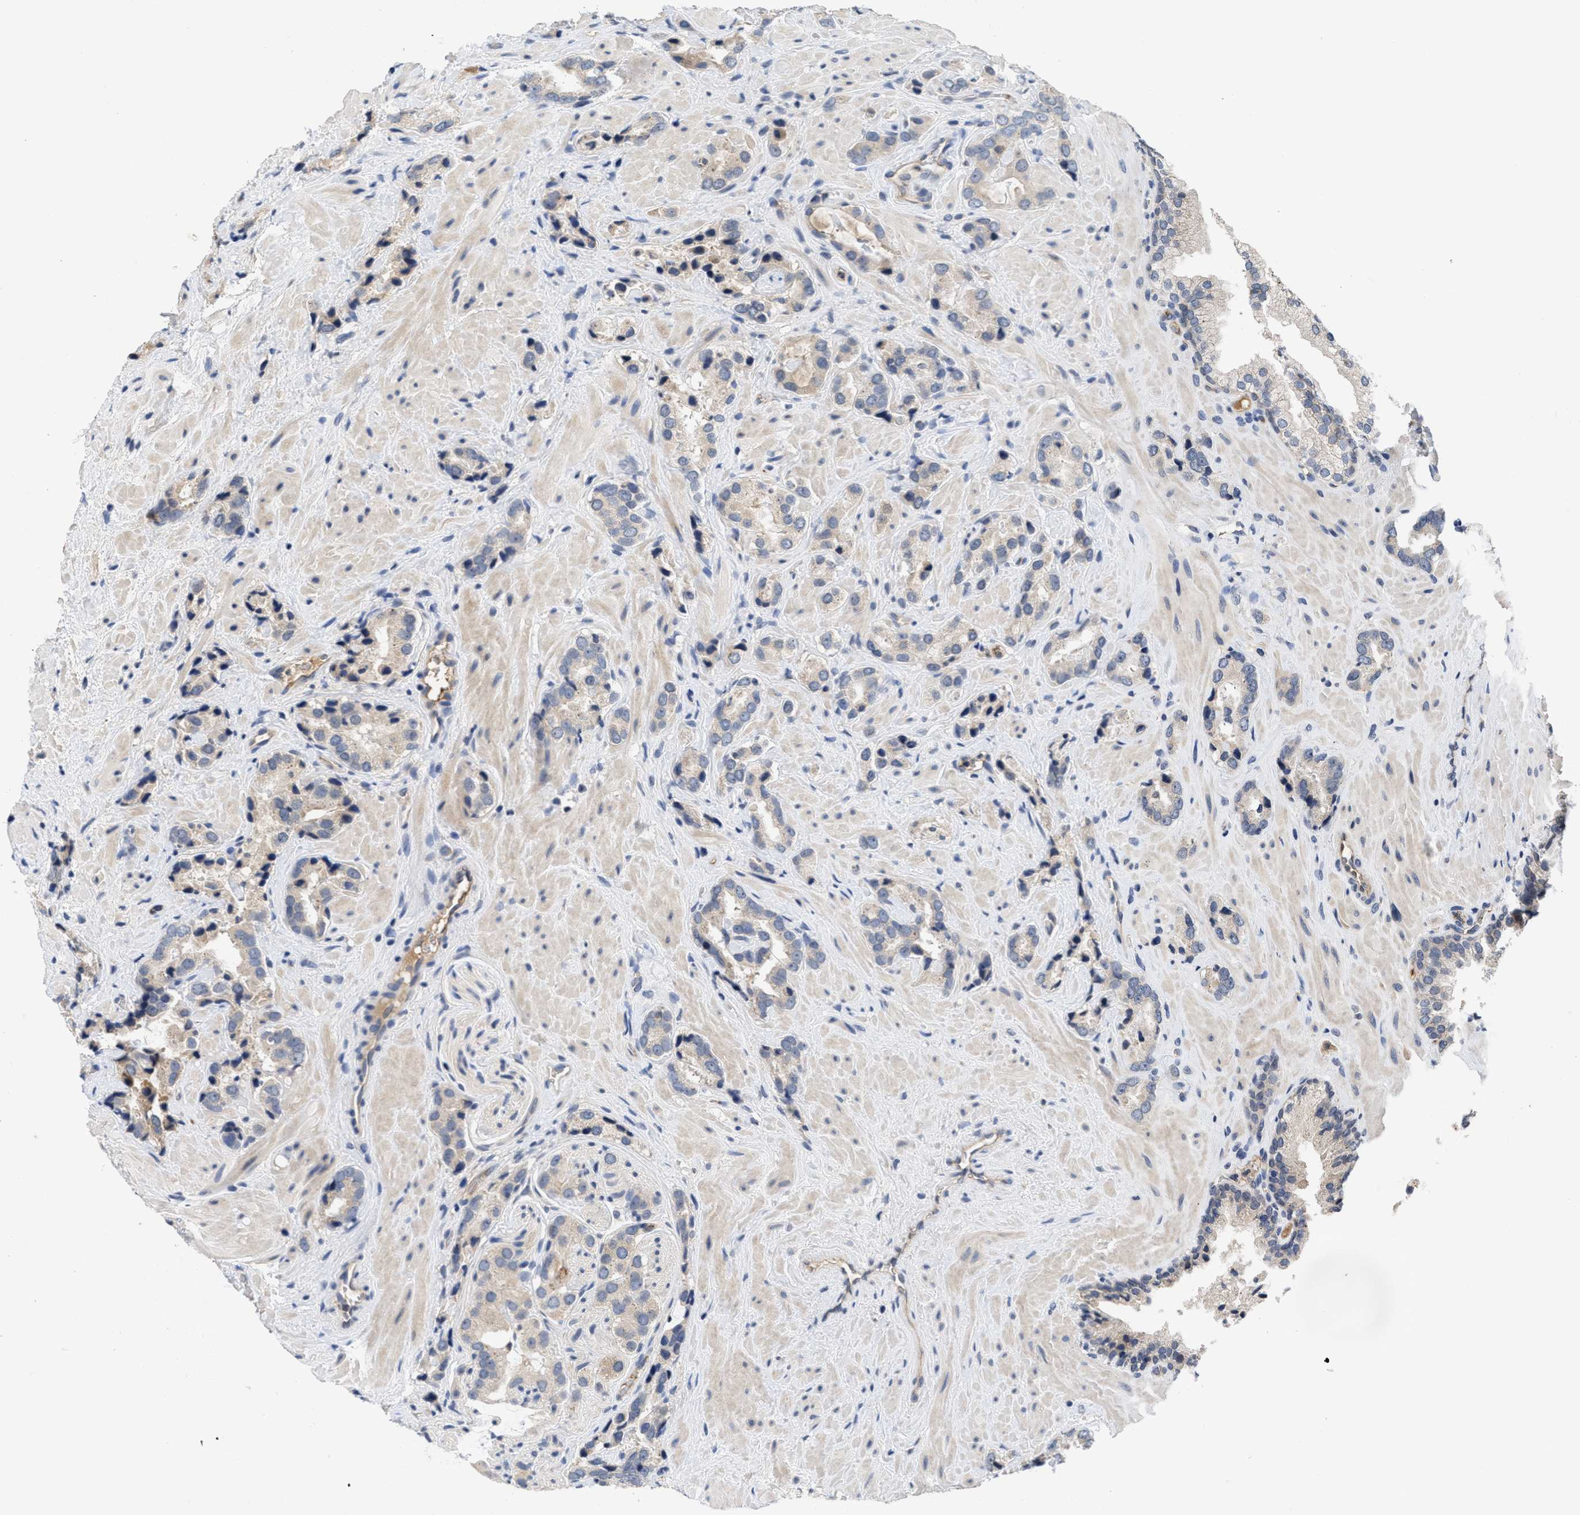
{"staining": {"intensity": "weak", "quantity": ">75%", "location": "cytoplasmic/membranous"}, "tissue": "prostate cancer", "cell_type": "Tumor cells", "image_type": "cancer", "snomed": [{"axis": "morphology", "description": "Adenocarcinoma, High grade"}, {"axis": "topography", "description": "Prostate"}], "caption": "Immunohistochemistry (IHC) histopathology image of human prostate cancer (high-grade adenocarcinoma) stained for a protein (brown), which demonstrates low levels of weak cytoplasmic/membranous expression in approximately >75% of tumor cells.", "gene": "ANGPT1", "patient": {"sex": "male", "age": 64}}